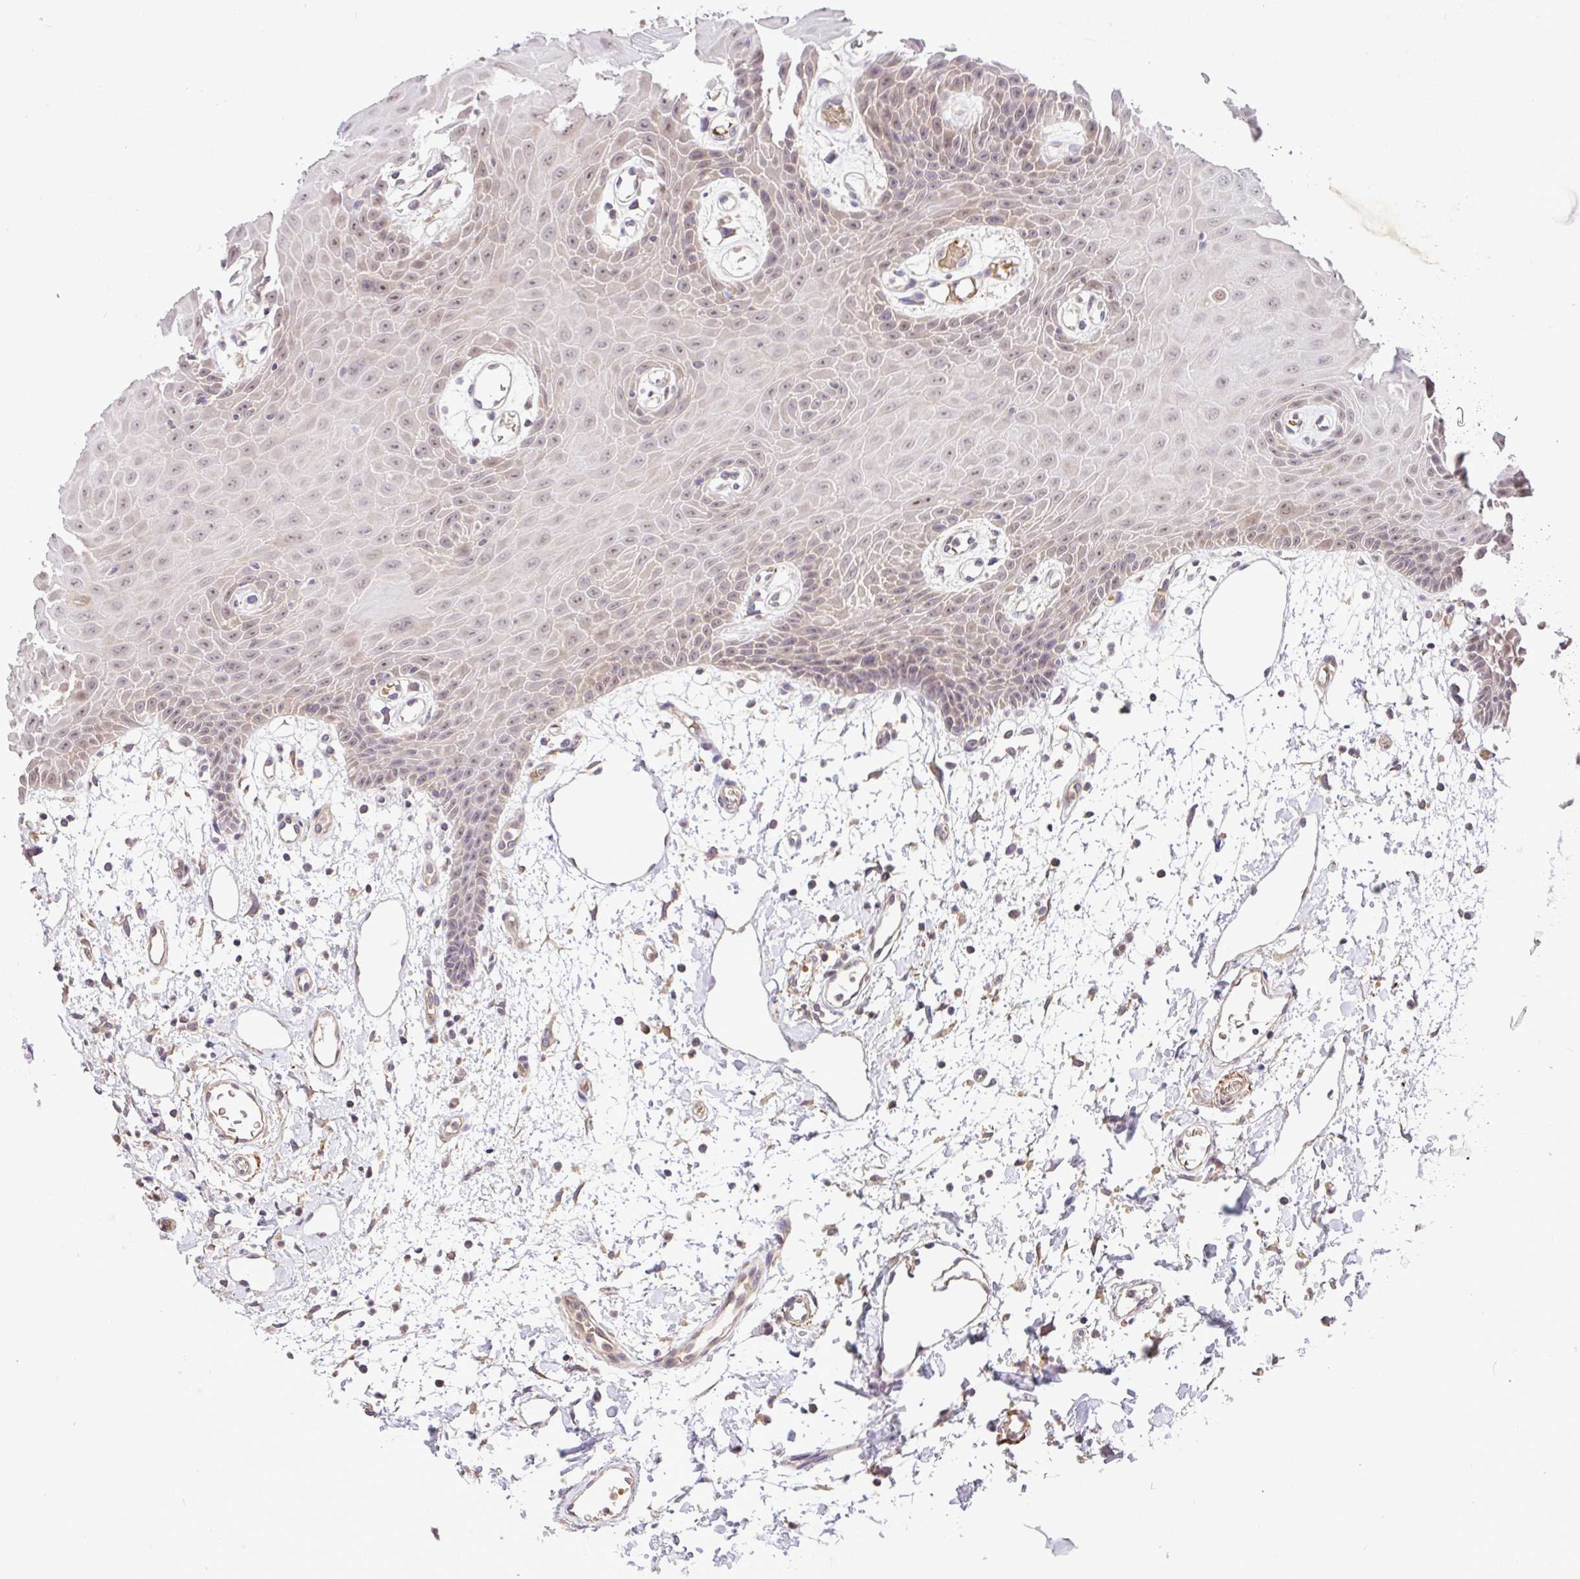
{"staining": {"intensity": "weak", "quantity": "<25%", "location": "cytoplasmic/membranous,nuclear"}, "tissue": "oral mucosa", "cell_type": "Squamous epithelial cells", "image_type": "normal", "snomed": [{"axis": "morphology", "description": "Normal tissue, NOS"}, {"axis": "topography", "description": "Oral tissue"}], "caption": "This image is of benign oral mucosa stained with IHC to label a protein in brown with the nuclei are counter-stained blue. There is no positivity in squamous epithelial cells. The staining is performed using DAB brown chromogen with nuclei counter-stained in using hematoxylin.", "gene": "C1QTNF9B", "patient": {"sex": "female", "age": 59}}